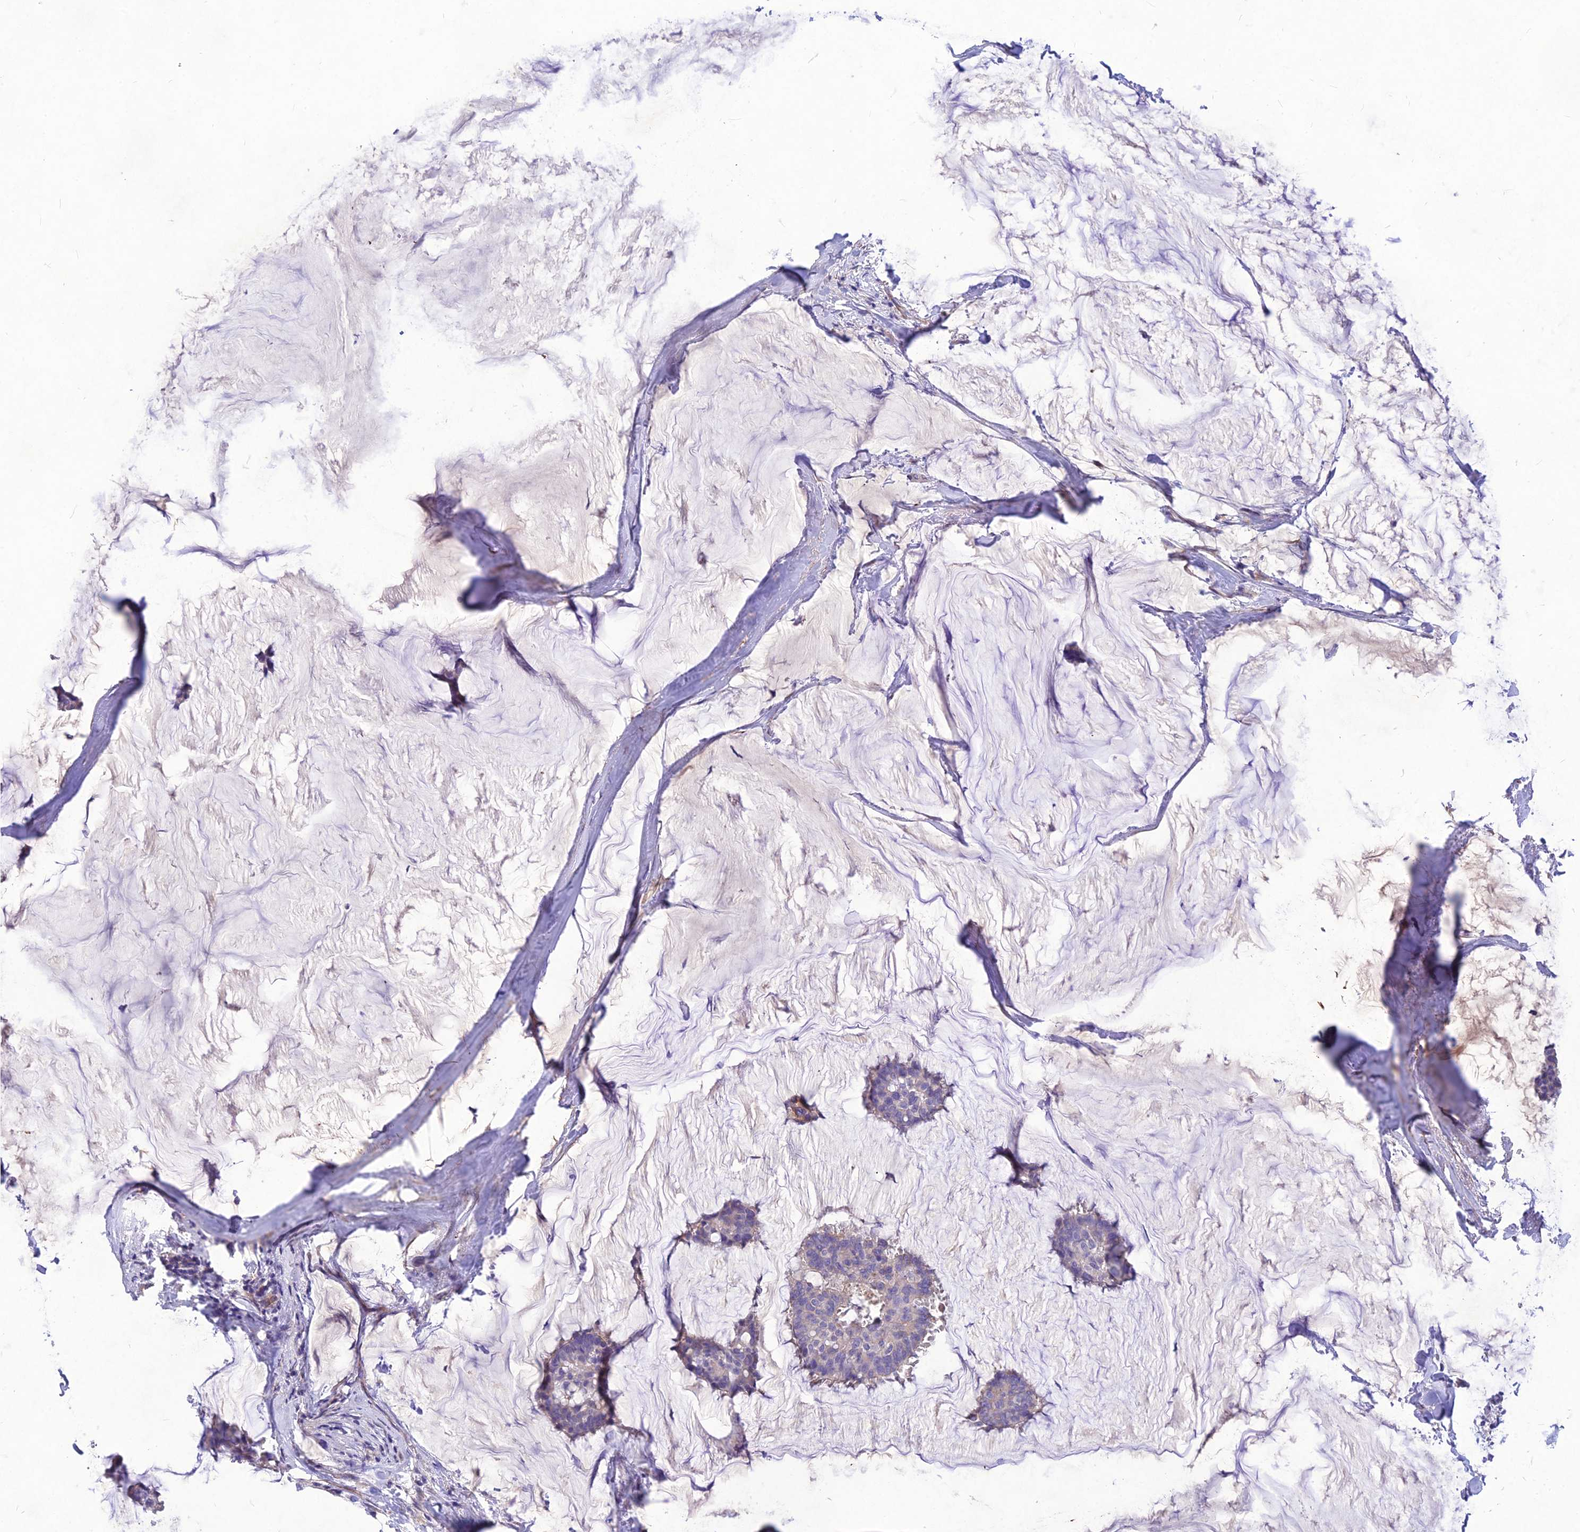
{"staining": {"intensity": "negative", "quantity": "none", "location": "none"}, "tissue": "breast cancer", "cell_type": "Tumor cells", "image_type": "cancer", "snomed": [{"axis": "morphology", "description": "Duct carcinoma"}, {"axis": "topography", "description": "Breast"}], "caption": "Tumor cells are negative for brown protein staining in infiltrating ductal carcinoma (breast).", "gene": "CLUH", "patient": {"sex": "female", "age": 93}}